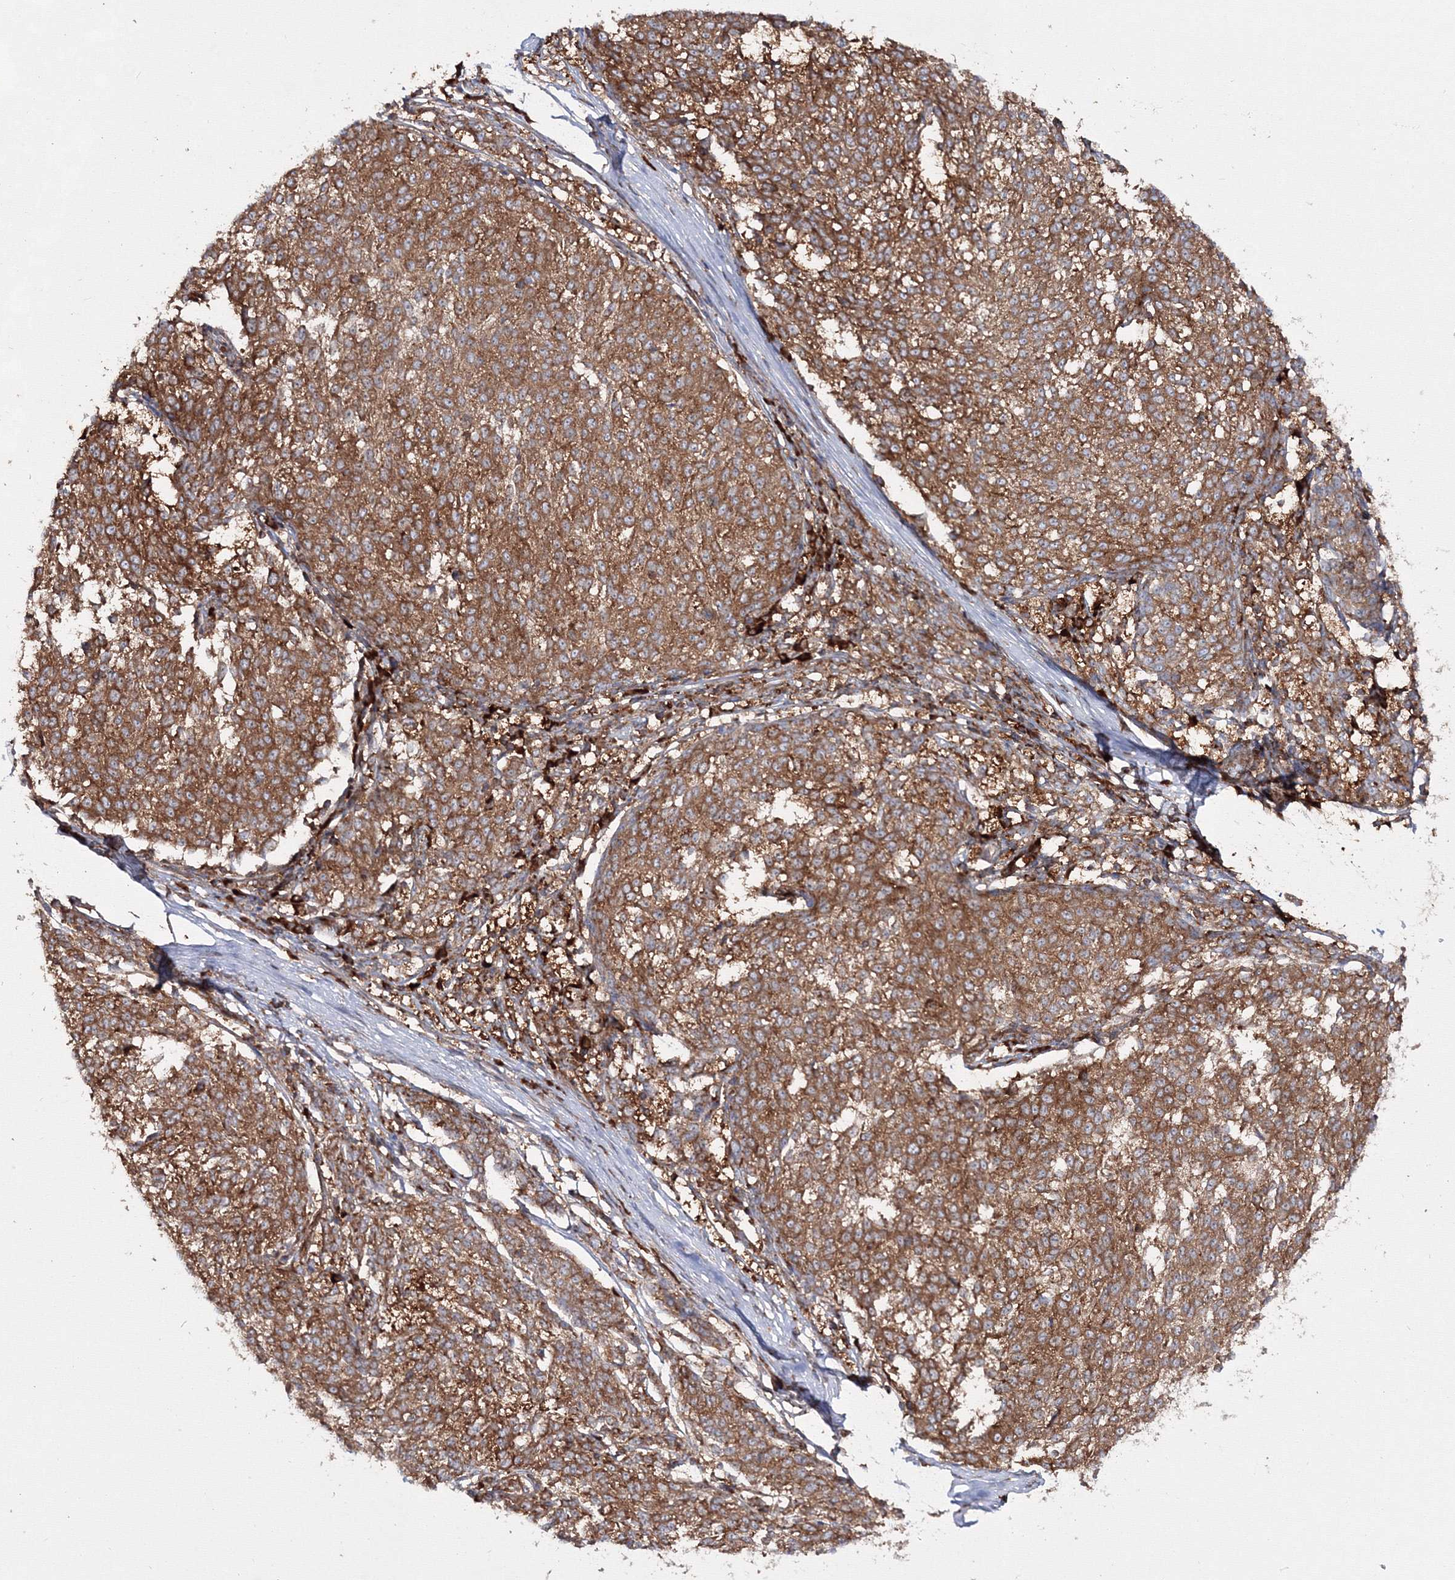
{"staining": {"intensity": "moderate", "quantity": ">75%", "location": "cytoplasmic/membranous"}, "tissue": "melanoma", "cell_type": "Tumor cells", "image_type": "cancer", "snomed": [{"axis": "morphology", "description": "Malignant melanoma, NOS"}, {"axis": "topography", "description": "Skin"}], "caption": "An IHC histopathology image of tumor tissue is shown. Protein staining in brown shows moderate cytoplasmic/membranous positivity in malignant melanoma within tumor cells.", "gene": "HARS1", "patient": {"sex": "female", "age": 72}}